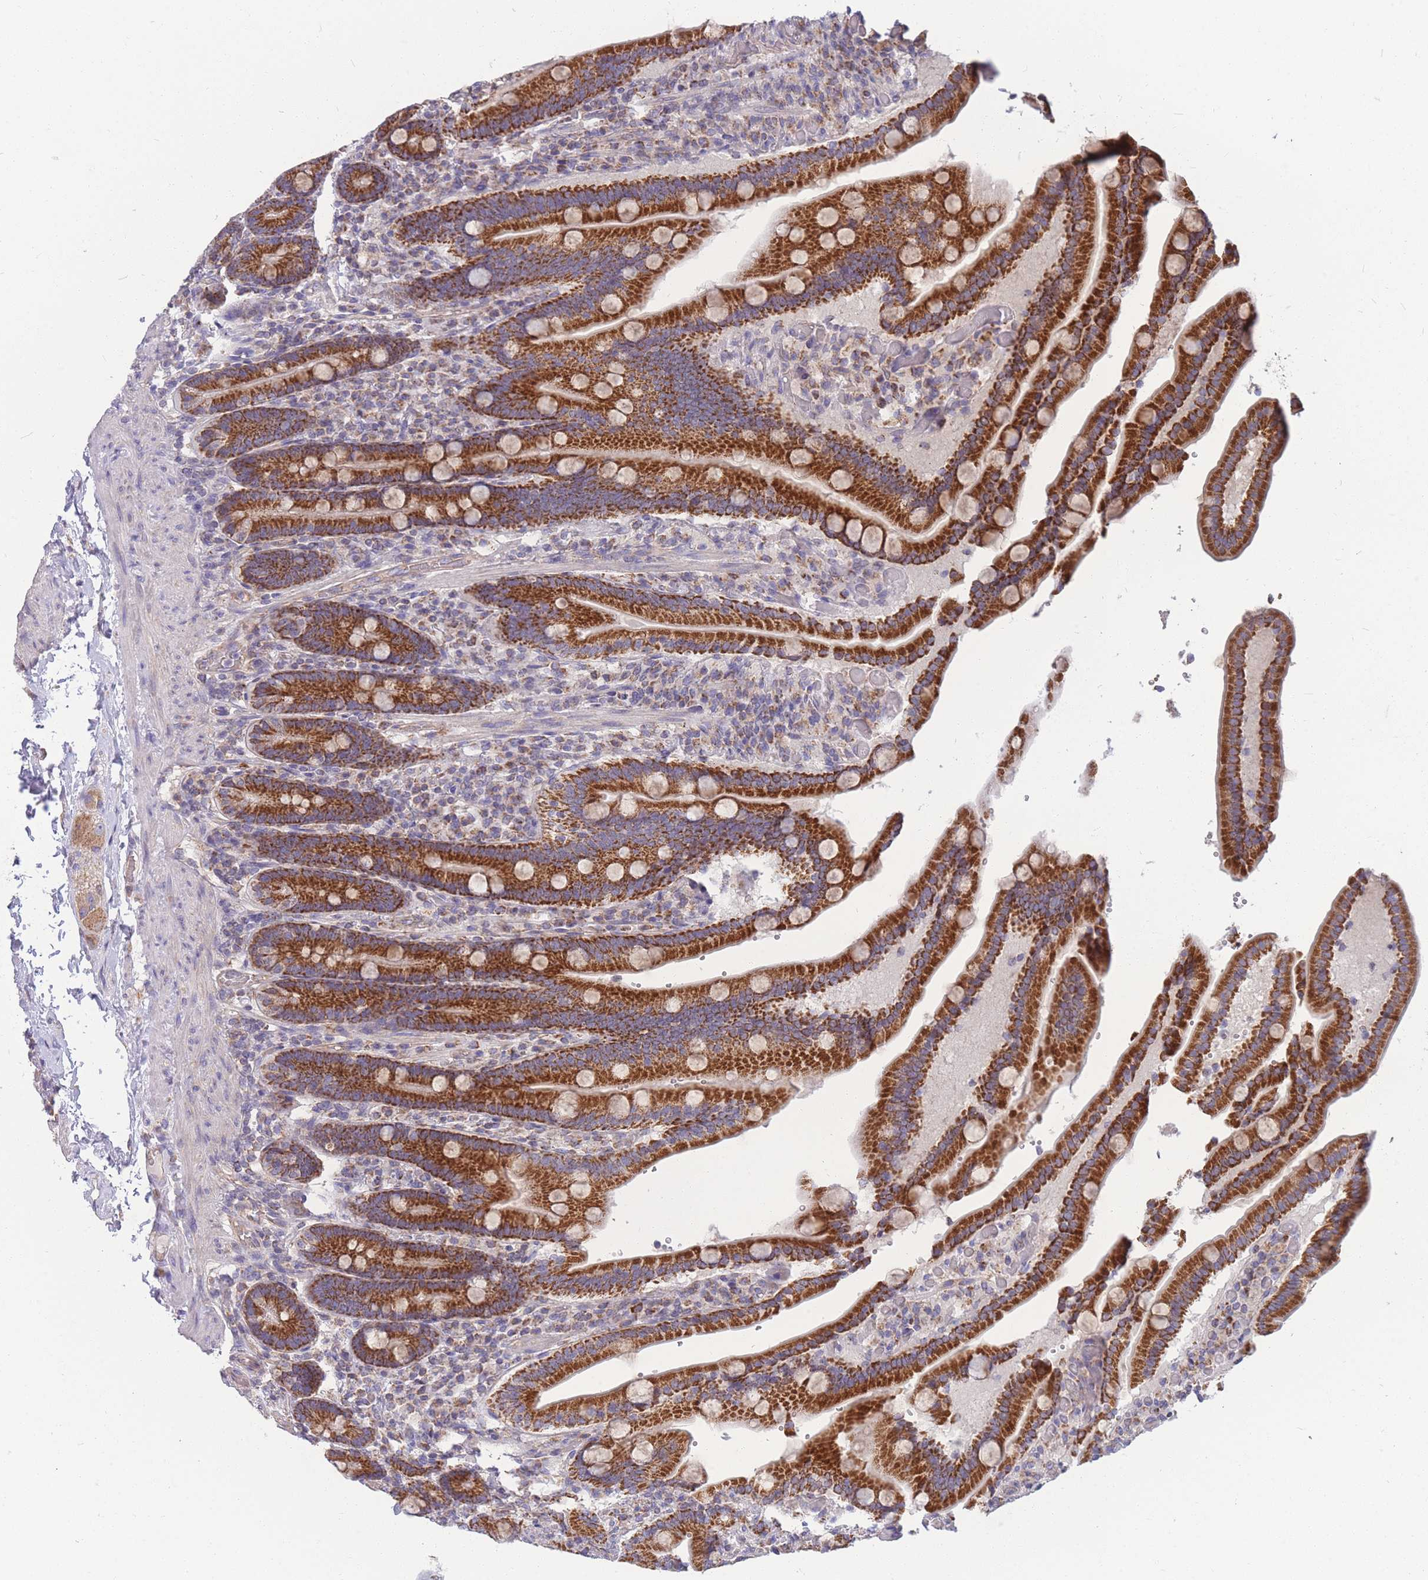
{"staining": {"intensity": "strong", "quantity": ">75%", "location": "cytoplasmic/membranous"}, "tissue": "duodenum", "cell_type": "Glandular cells", "image_type": "normal", "snomed": [{"axis": "morphology", "description": "Normal tissue, NOS"}, {"axis": "topography", "description": "Duodenum"}], "caption": "Duodenum stained with DAB (3,3'-diaminobenzidine) immunohistochemistry exhibits high levels of strong cytoplasmic/membranous expression in about >75% of glandular cells.", "gene": "MRPS9", "patient": {"sex": "female", "age": 62}}